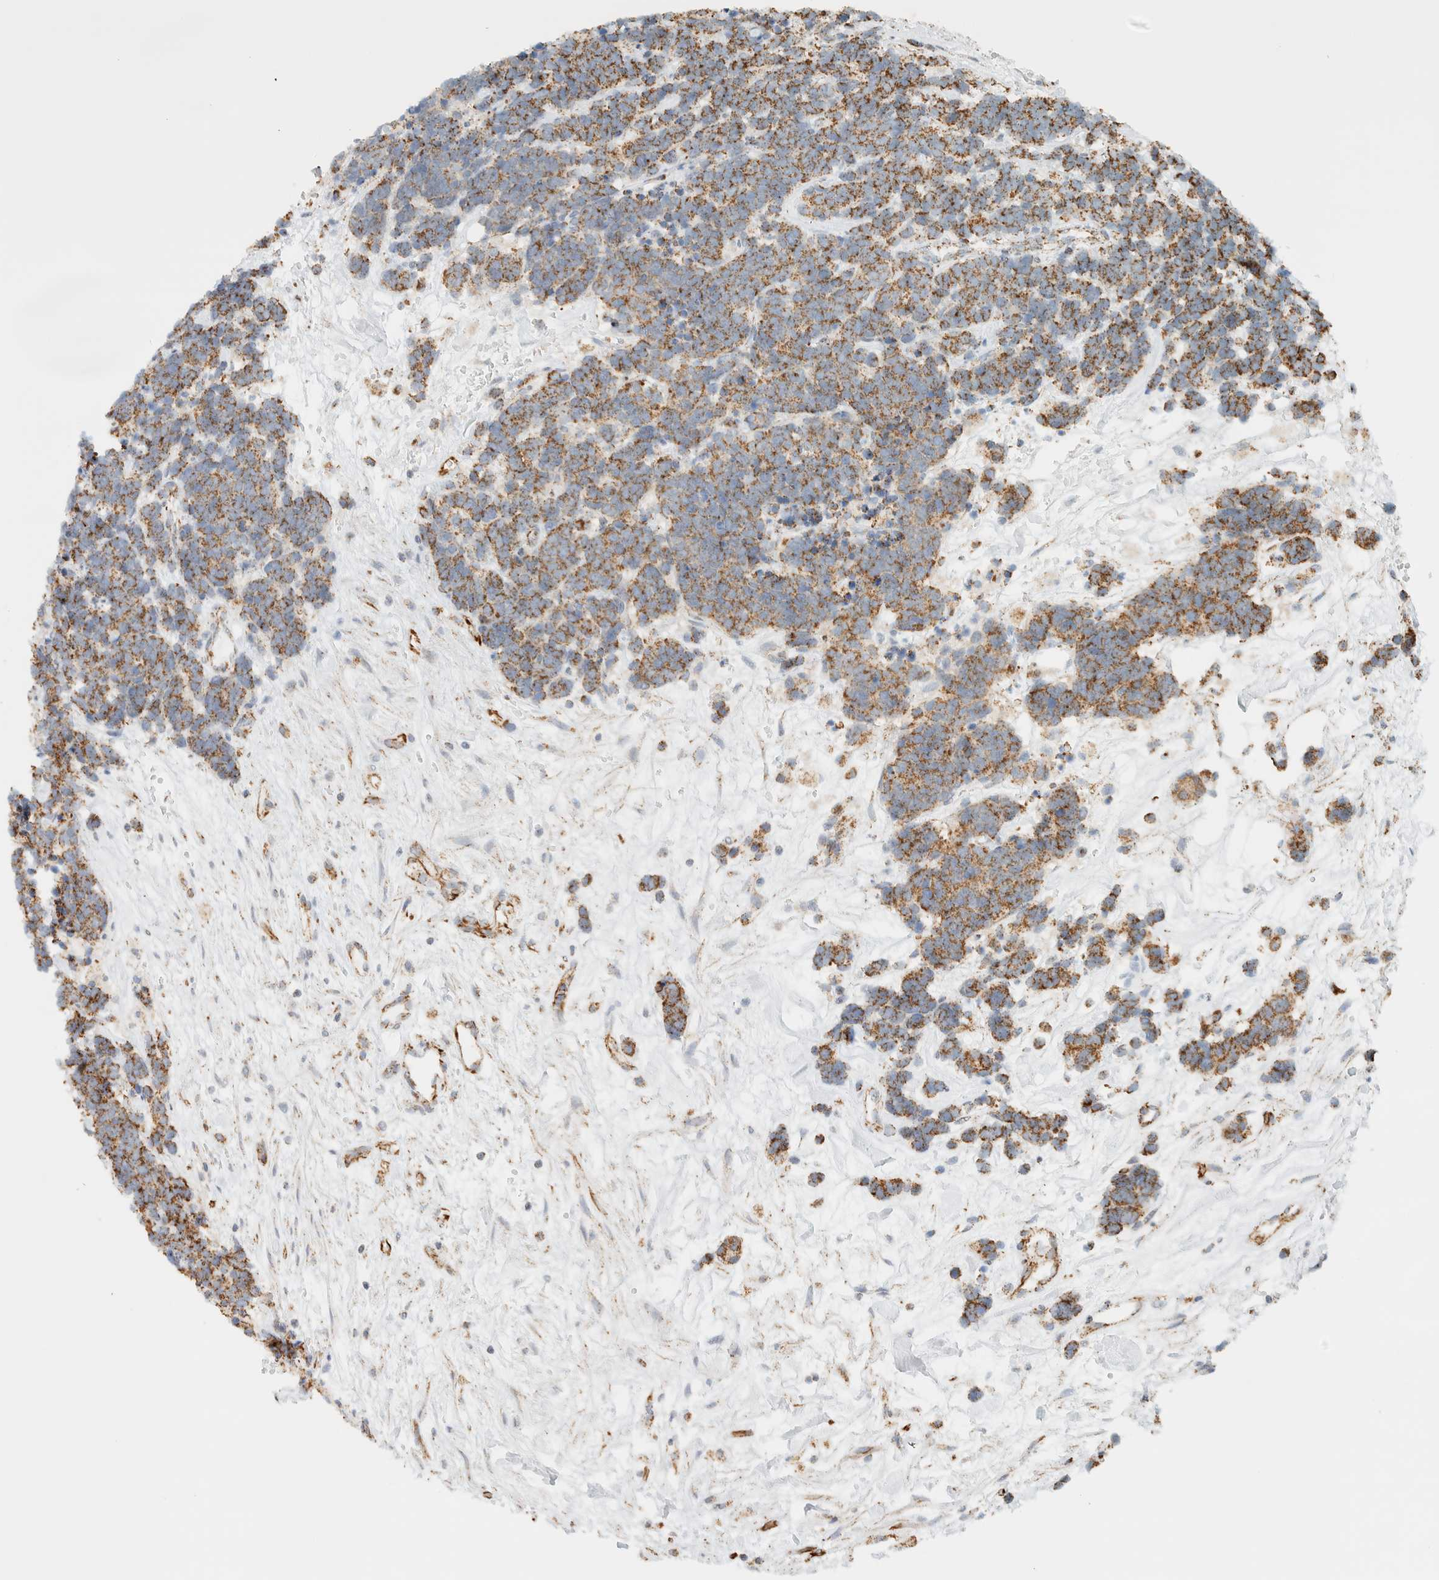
{"staining": {"intensity": "moderate", "quantity": ">75%", "location": "cytoplasmic/membranous"}, "tissue": "carcinoid", "cell_type": "Tumor cells", "image_type": "cancer", "snomed": [{"axis": "morphology", "description": "Carcinoma, NOS"}, {"axis": "morphology", "description": "Carcinoid, malignant, NOS"}, {"axis": "topography", "description": "Urinary bladder"}], "caption": "Human carcinoma stained with a brown dye displays moderate cytoplasmic/membranous positive expression in approximately >75% of tumor cells.", "gene": "KIFAP3", "patient": {"sex": "male", "age": 57}}